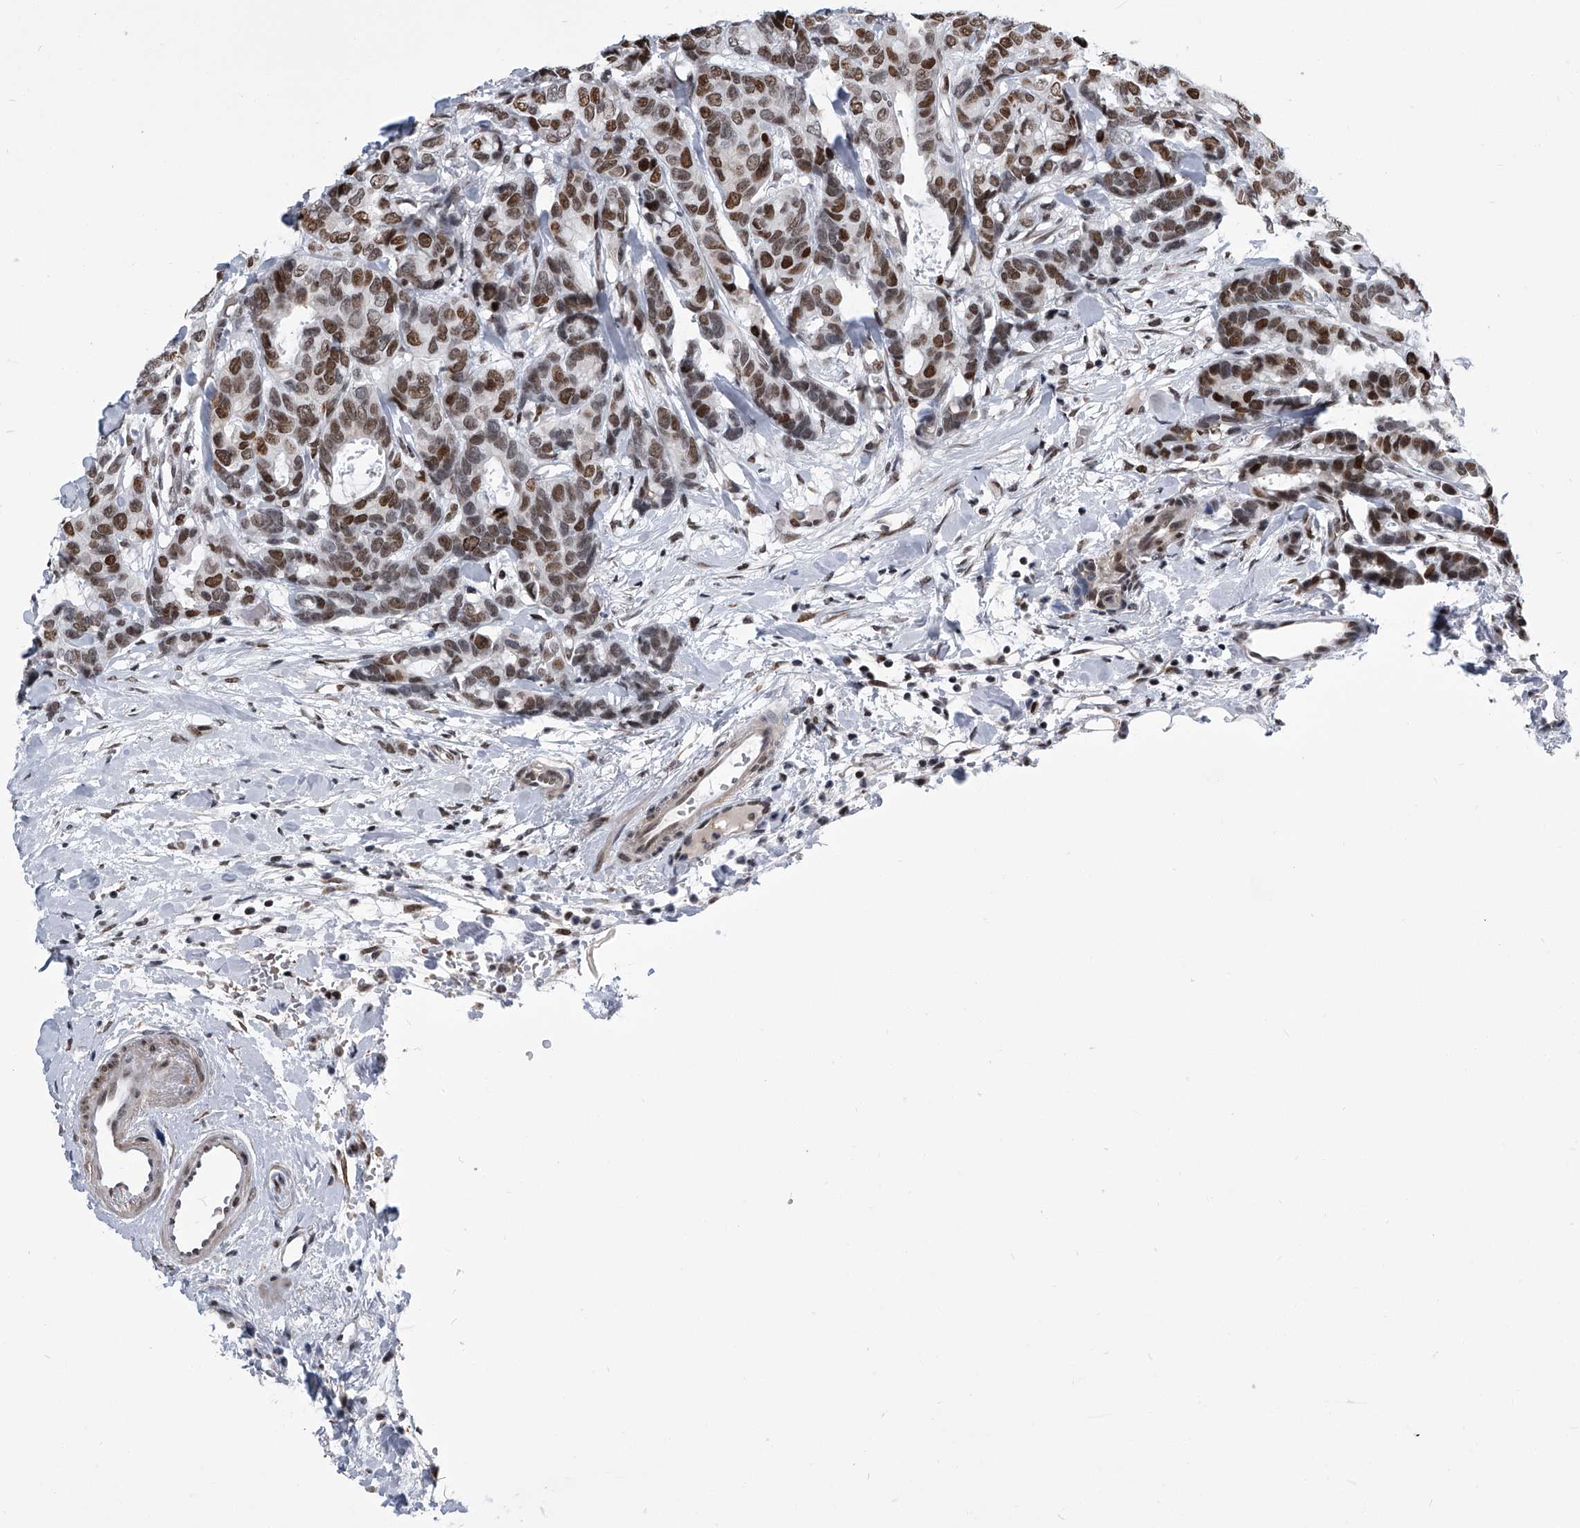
{"staining": {"intensity": "moderate", "quantity": ">75%", "location": "nuclear"}, "tissue": "breast cancer", "cell_type": "Tumor cells", "image_type": "cancer", "snomed": [{"axis": "morphology", "description": "Duct carcinoma"}, {"axis": "topography", "description": "Breast"}], "caption": "DAB (3,3'-diaminobenzidine) immunohistochemical staining of breast cancer (infiltrating ductal carcinoma) demonstrates moderate nuclear protein positivity in about >75% of tumor cells.", "gene": "SIM2", "patient": {"sex": "female", "age": 87}}